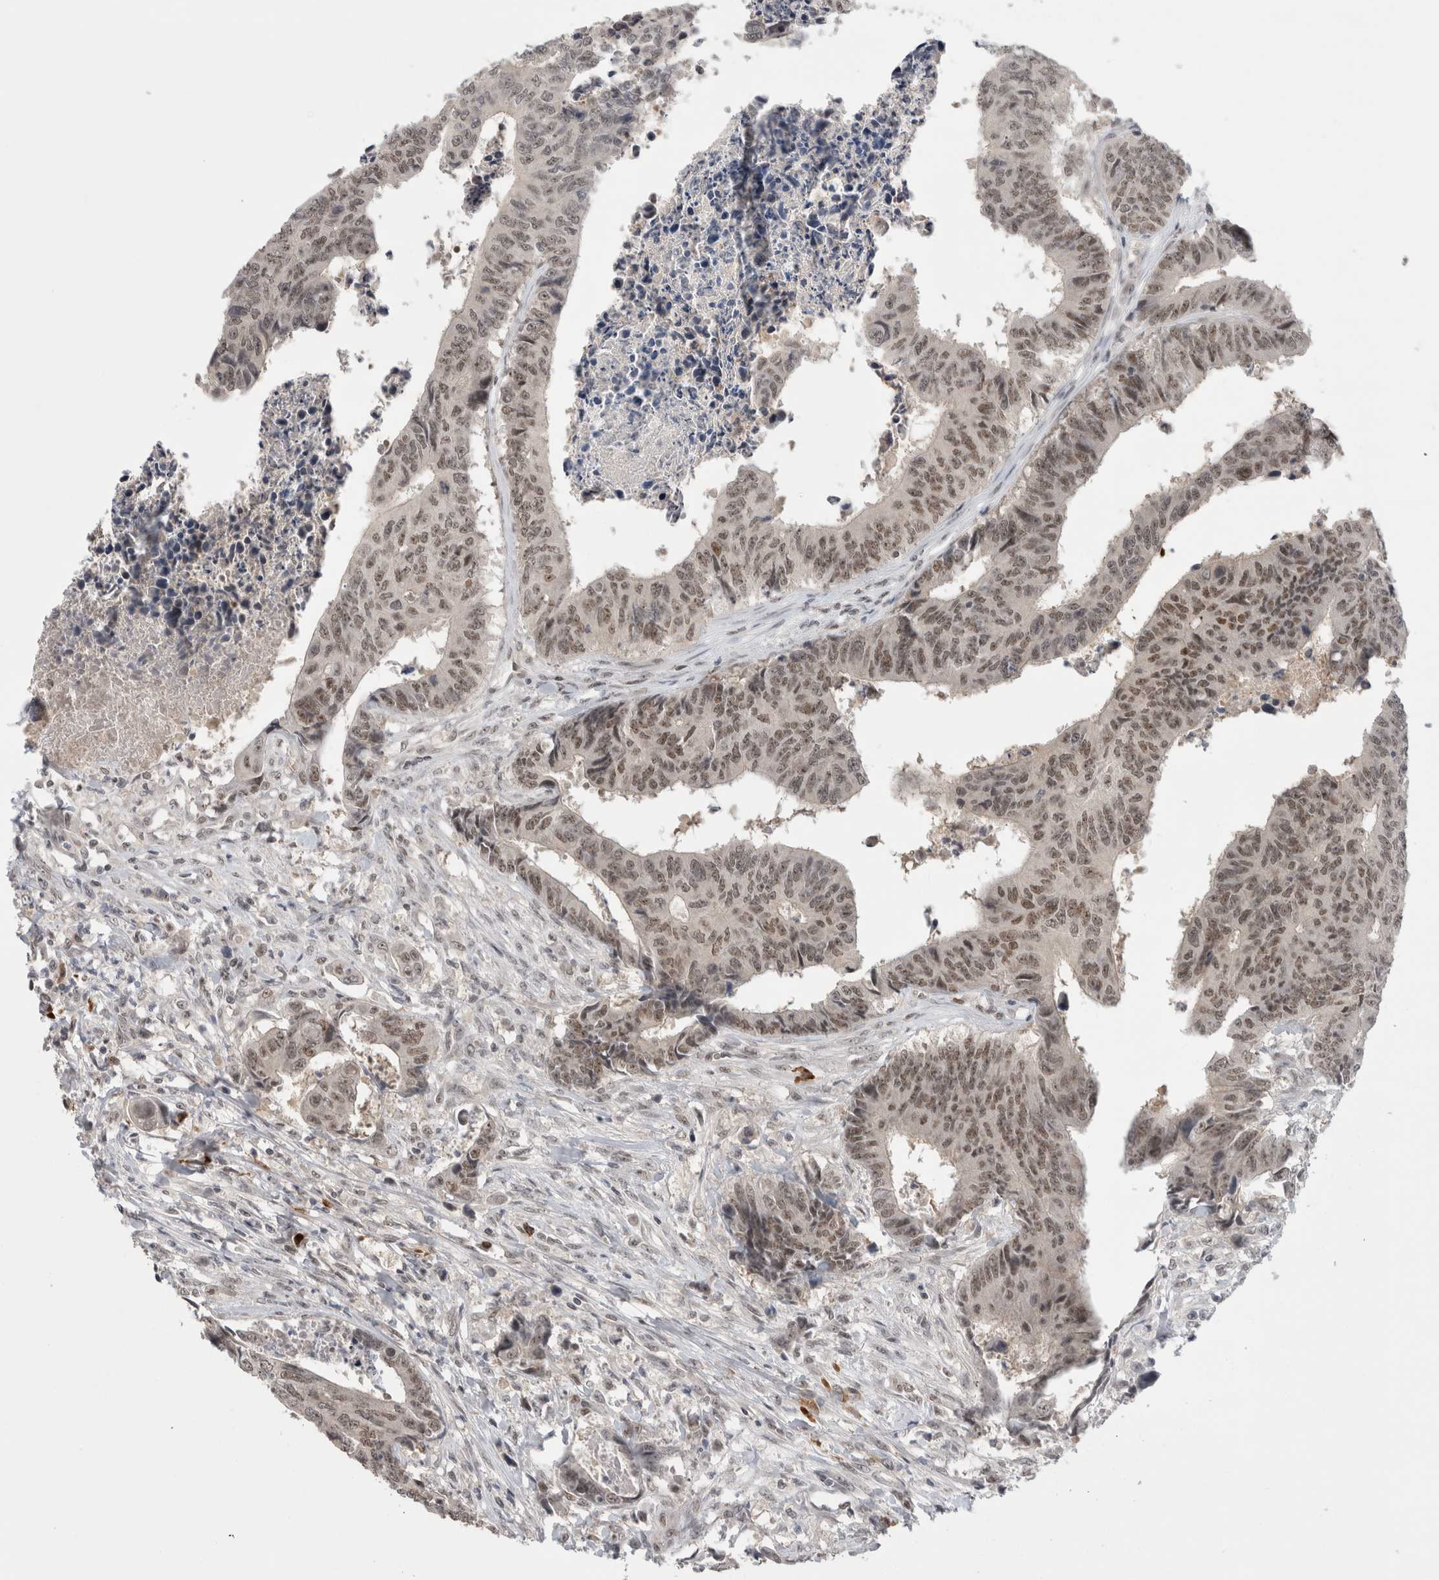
{"staining": {"intensity": "weak", "quantity": "25%-75%", "location": "nuclear"}, "tissue": "colorectal cancer", "cell_type": "Tumor cells", "image_type": "cancer", "snomed": [{"axis": "morphology", "description": "Adenocarcinoma, NOS"}, {"axis": "topography", "description": "Rectum"}], "caption": "Colorectal cancer stained with a protein marker shows weak staining in tumor cells.", "gene": "ZNF24", "patient": {"sex": "male", "age": 84}}